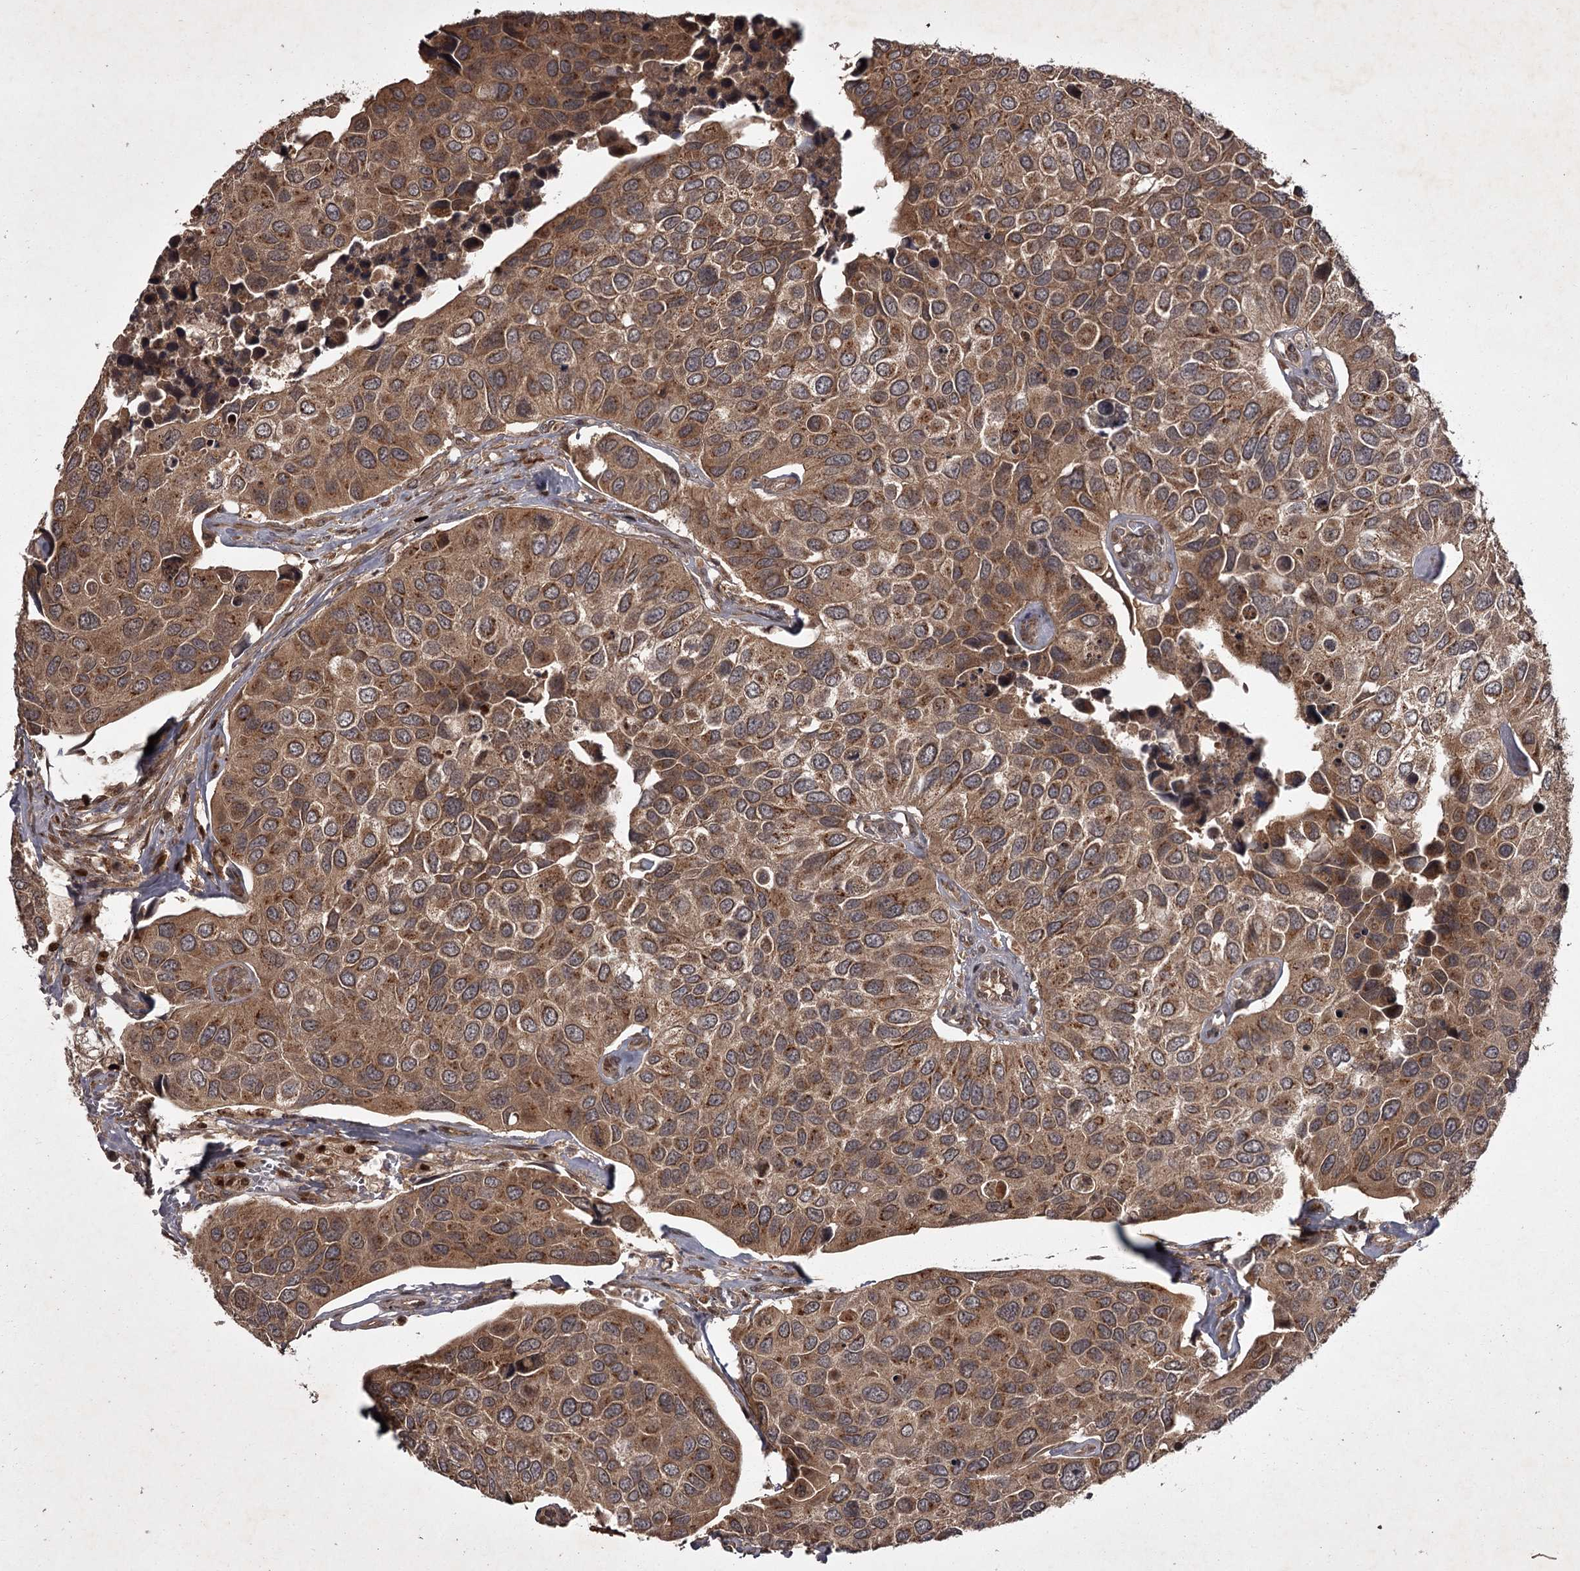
{"staining": {"intensity": "moderate", "quantity": ">75%", "location": "cytoplasmic/membranous"}, "tissue": "urothelial cancer", "cell_type": "Tumor cells", "image_type": "cancer", "snomed": [{"axis": "morphology", "description": "Urothelial carcinoma, High grade"}, {"axis": "topography", "description": "Urinary bladder"}], "caption": "Moderate cytoplasmic/membranous protein expression is appreciated in approximately >75% of tumor cells in urothelial cancer. The staining is performed using DAB (3,3'-diaminobenzidine) brown chromogen to label protein expression. The nuclei are counter-stained blue using hematoxylin.", "gene": "TBC1D23", "patient": {"sex": "male", "age": 74}}